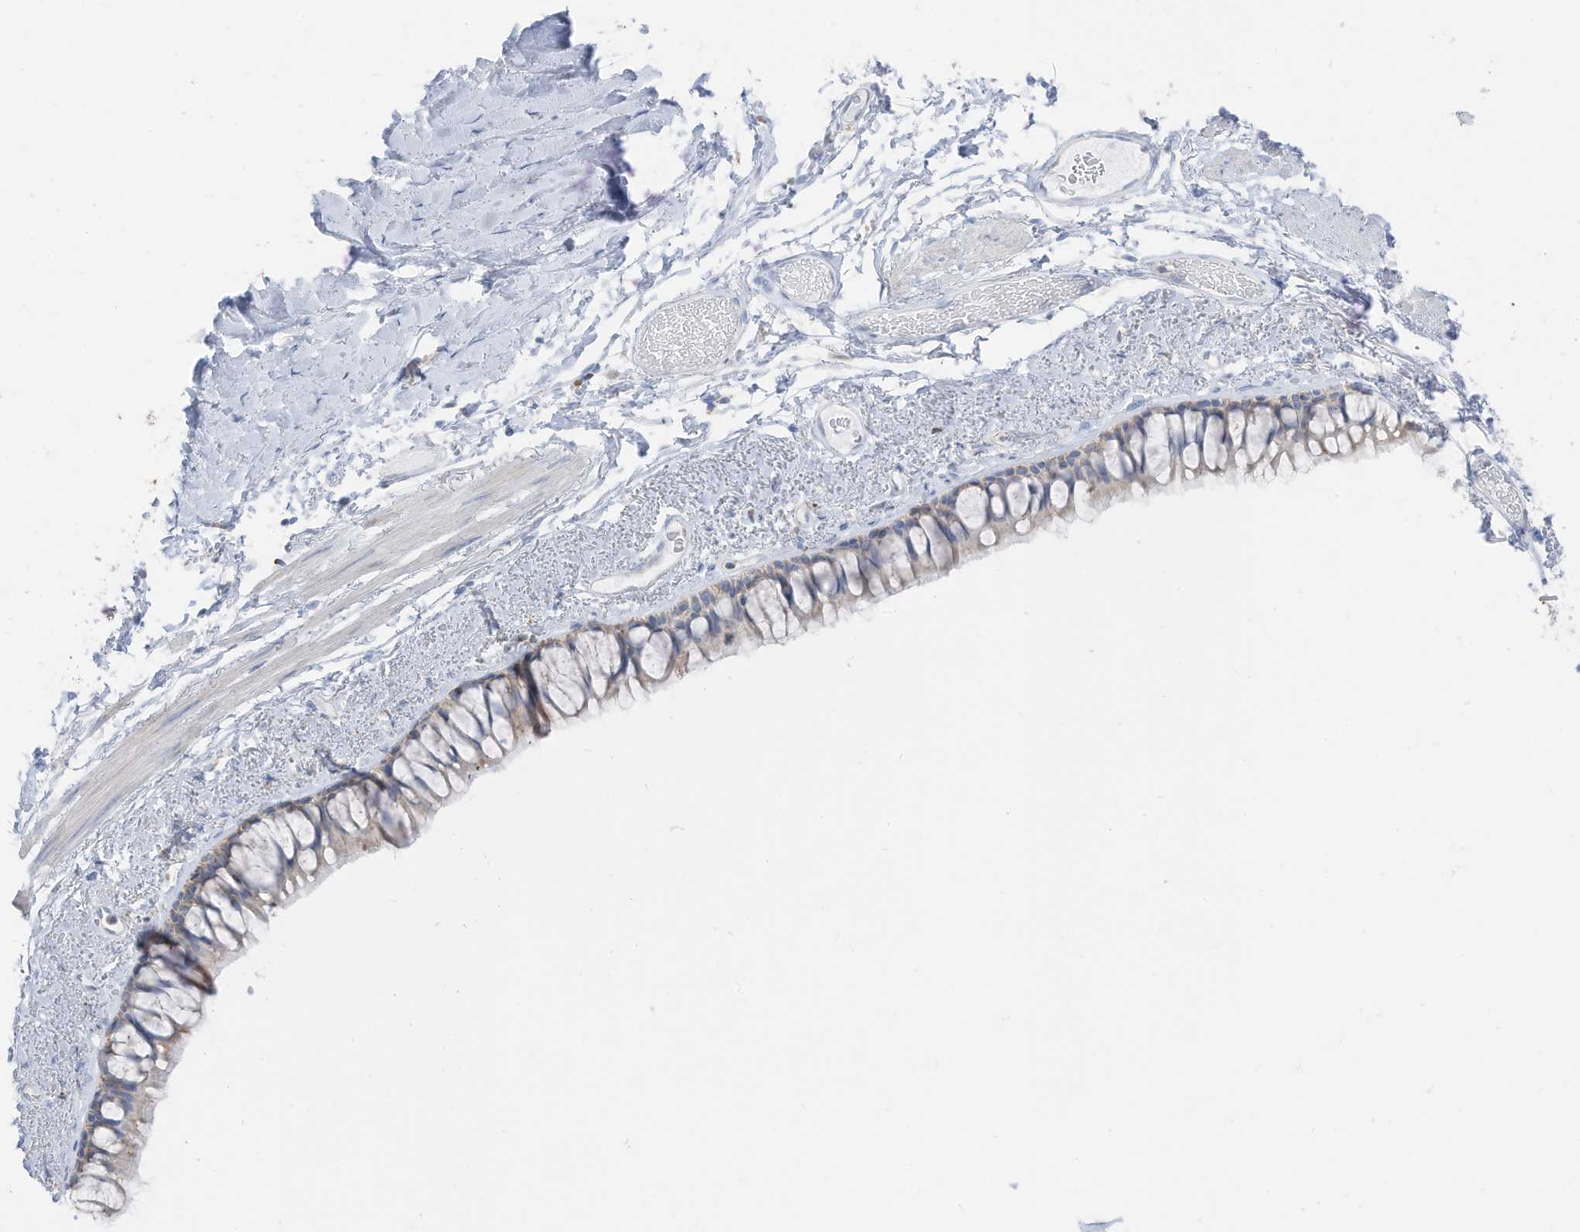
{"staining": {"intensity": "weak", "quantity": "<25%", "location": "cytoplasmic/membranous"}, "tissue": "bronchus", "cell_type": "Respiratory epithelial cells", "image_type": "normal", "snomed": [{"axis": "morphology", "description": "Normal tissue, NOS"}, {"axis": "topography", "description": "Cartilage tissue"}, {"axis": "topography", "description": "Bronchus"}], "caption": "Protein analysis of benign bronchus displays no significant expression in respiratory epithelial cells. (DAB immunohistochemistry, high magnification).", "gene": "ETHE1", "patient": {"sex": "female", "age": 73}}